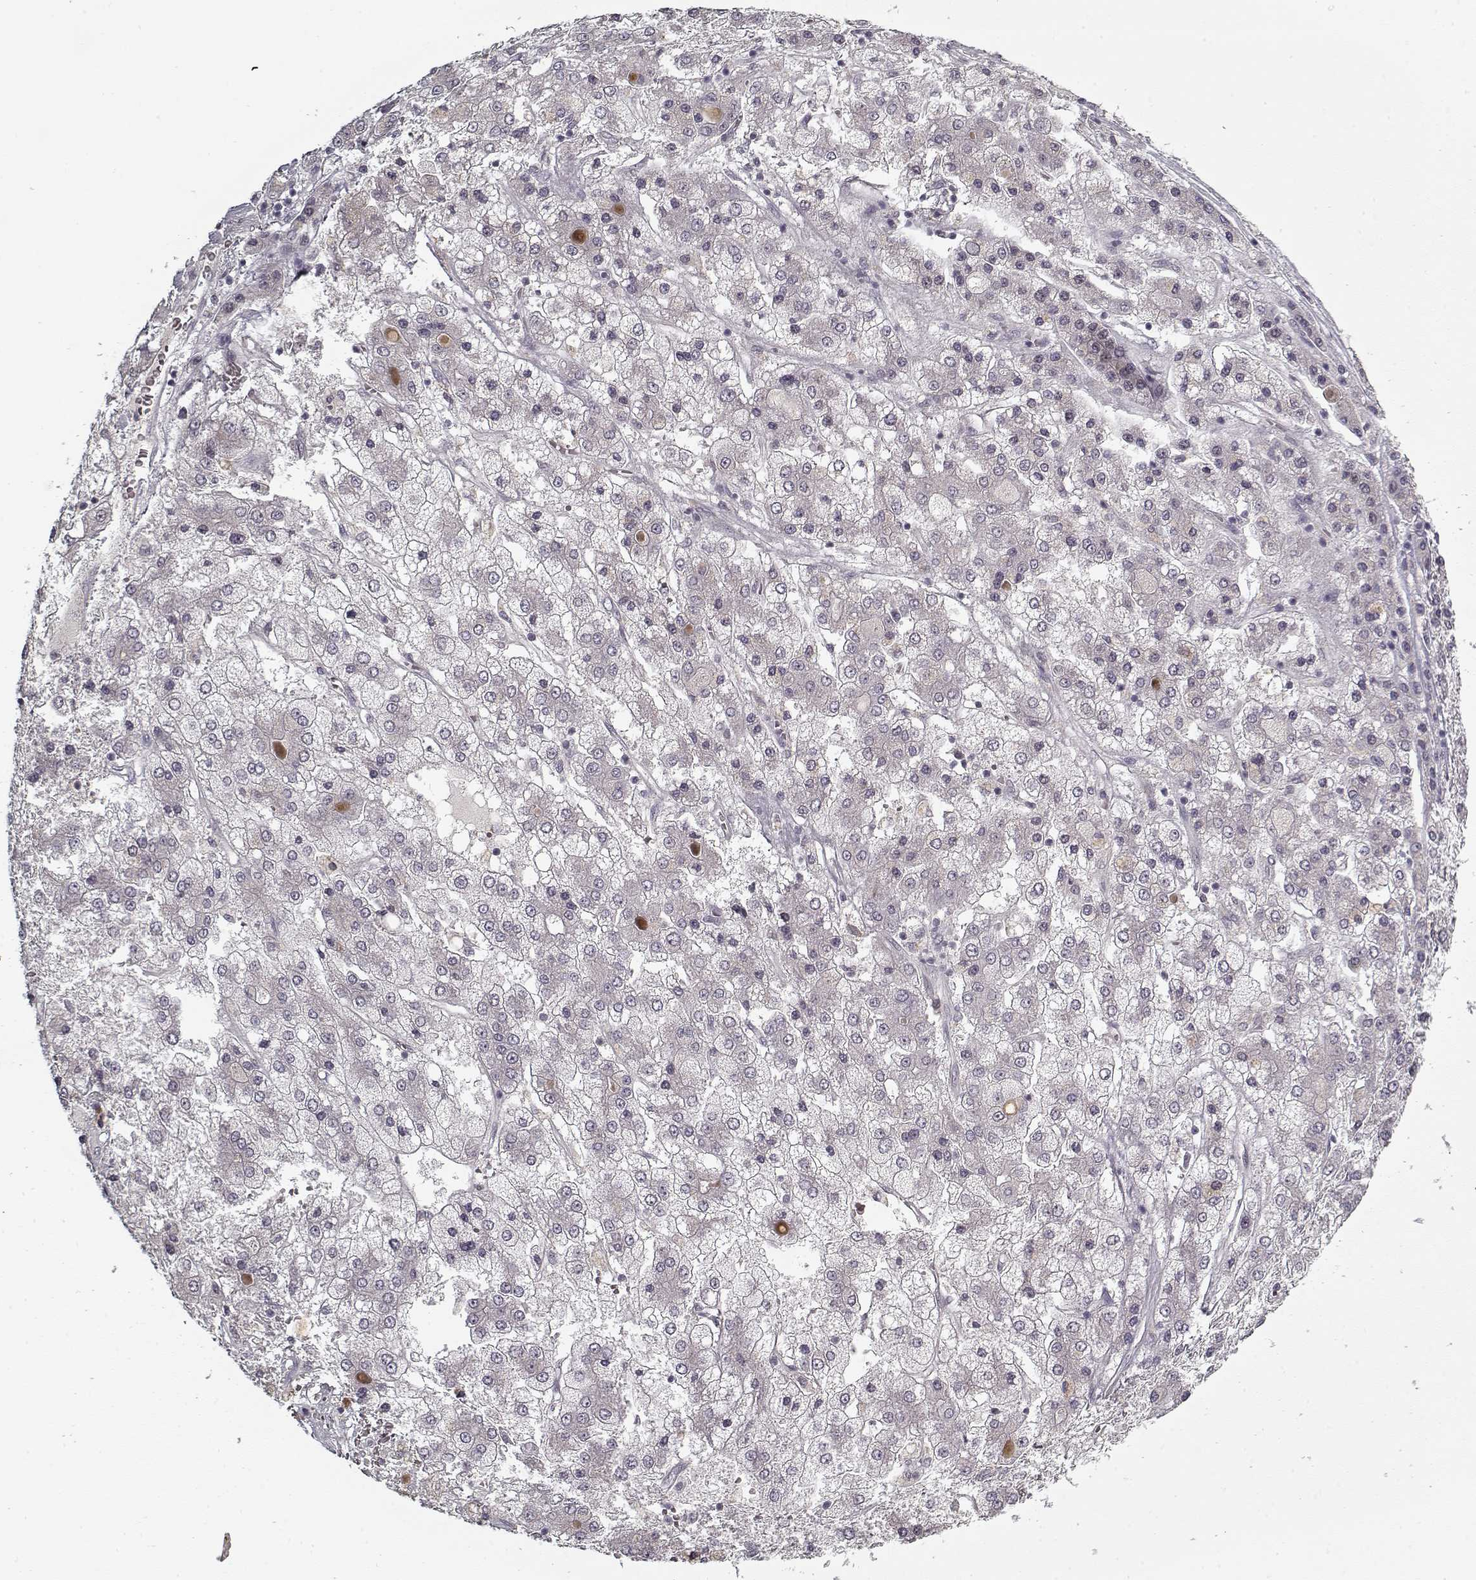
{"staining": {"intensity": "negative", "quantity": "none", "location": "none"}, "tissue": "liver cancer", "cell_type": "Tumor cells", "image_type": "cancer", "snomed": [{"axis": "morphology", "description": "Carcinoma, Hepatocellular, NOS"}, {"axis": "topography", "description": "Liver"}], "caption": "IHC of human hepatocellular carcinoma (liver) displays no staining in tumor cells.", "gene": "LAMA2", "patient": {"sex": "male", "age": 73}}